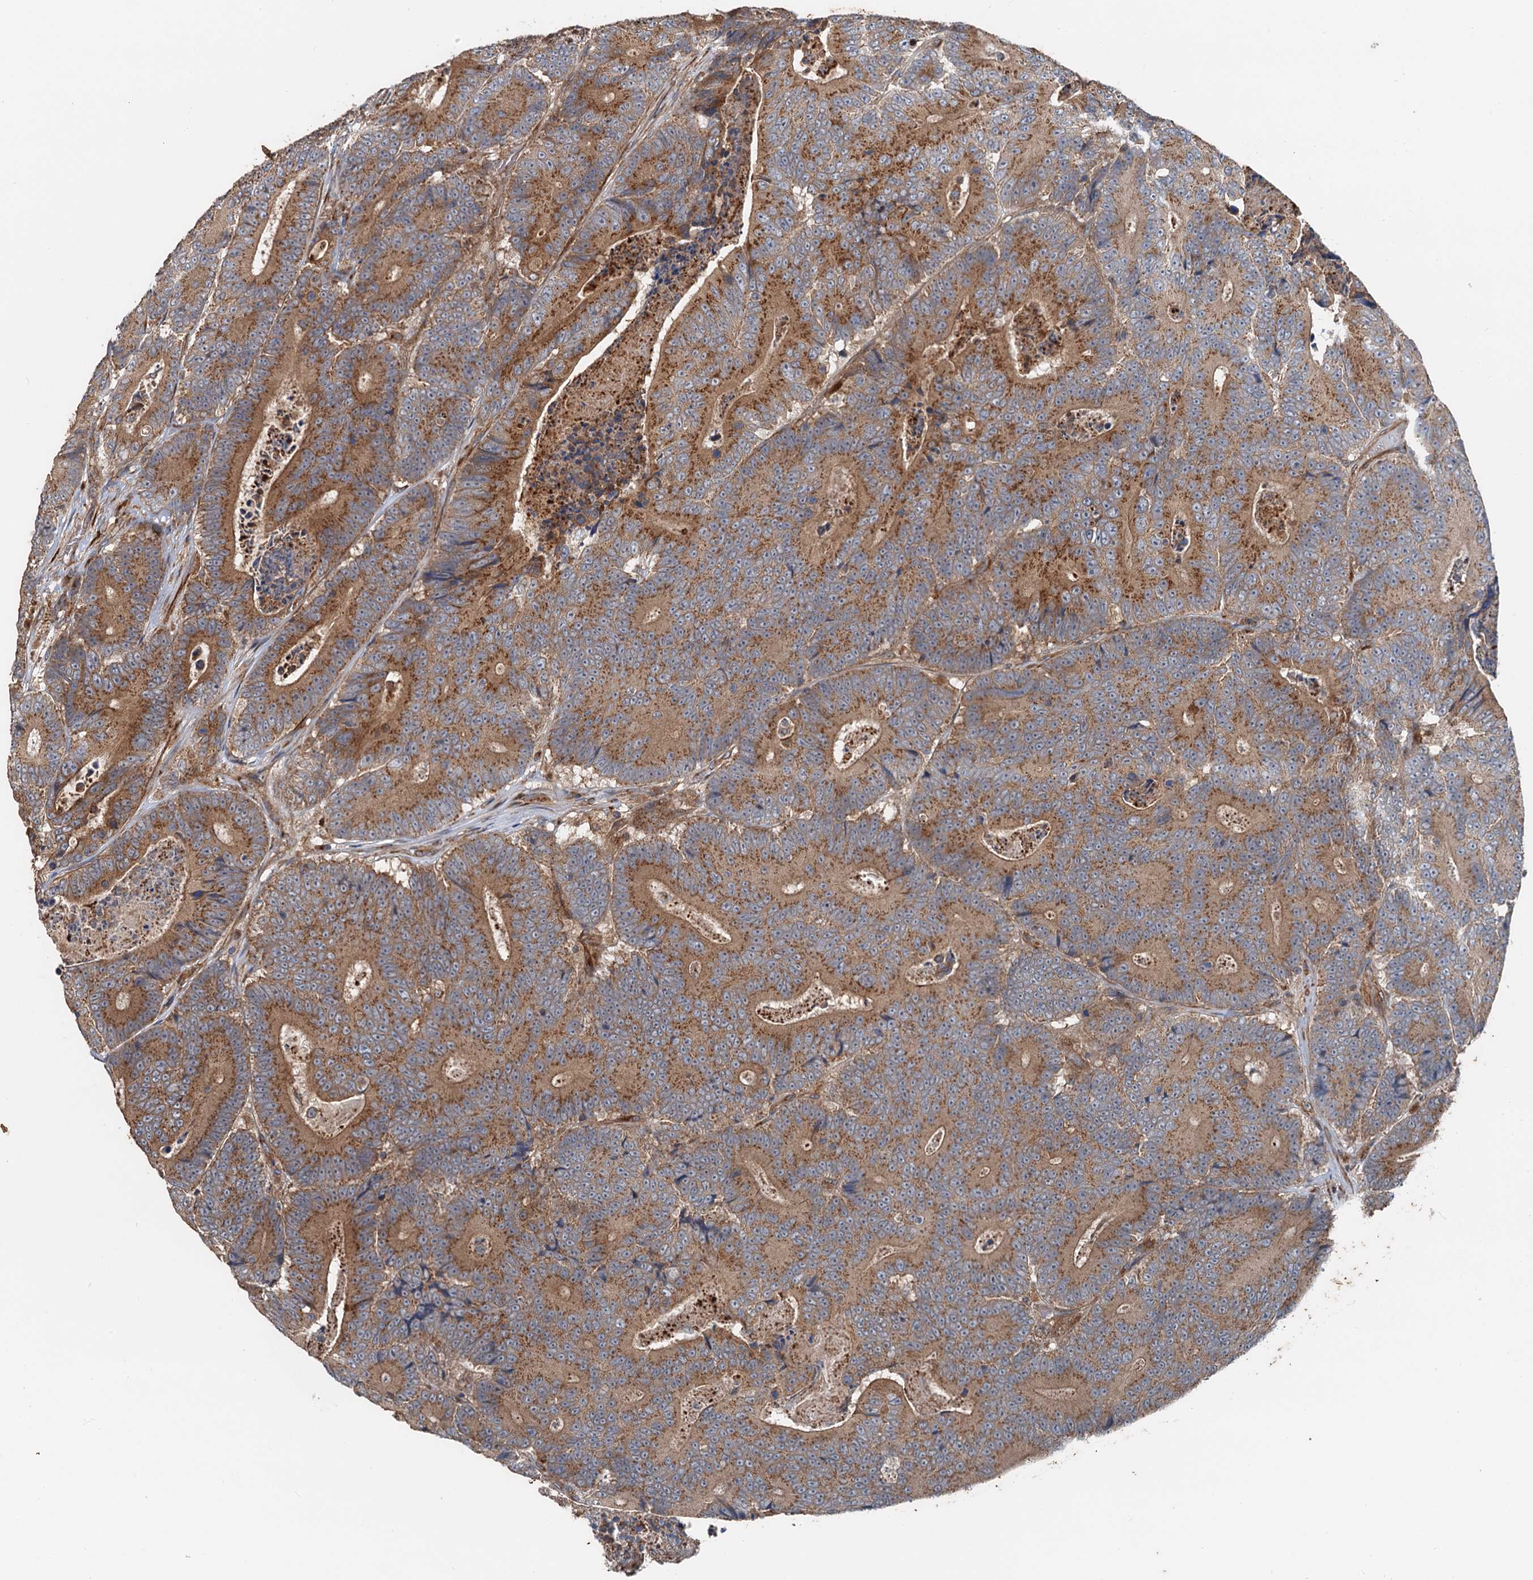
{"staining": {"intensity": "moderate", "quantity": ">75%", "location": "cytoplasmic/membranous"}, "tissue": "colorectal cancer", "cell_type": "Tumor cells", "image_type": "cancer", "snomed": [{"axis": "morphology", "description": "Adenocarcinoma, NOS"}, {"axis": "topography", "description": "Colon"}], "caption": "Colorectal cancer tissue demonstrates moderate cytoplasmic/membranous expression in about >75% of tumor cells", "gene": "ANKRD26", "patient": {"sex": "male", "age": 83}}